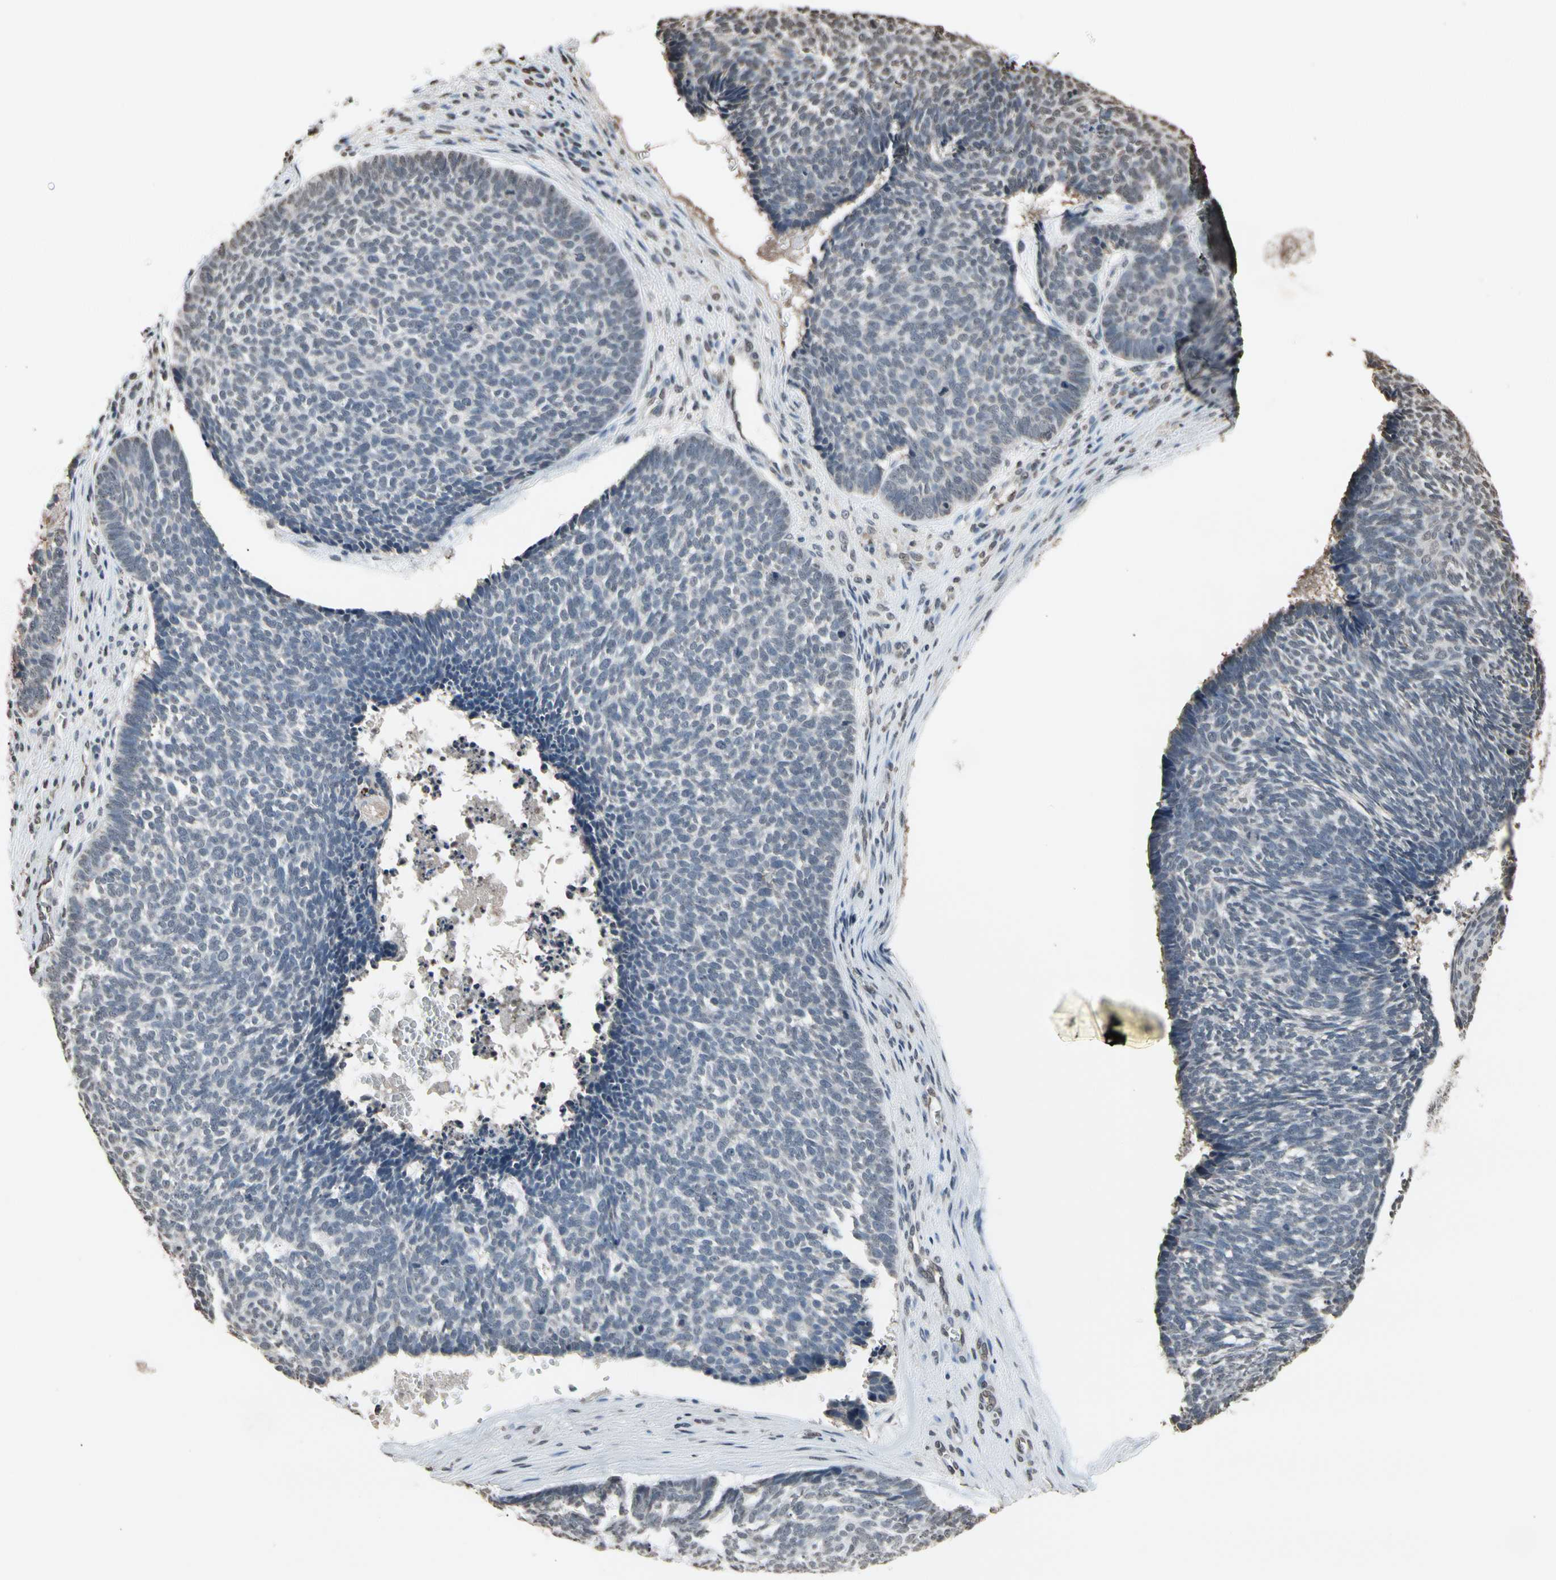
{"staining": {"intensity": "negative", "quantity": "none", "location": "none"}, "tissue": "skin cancer", "cell_type": "Tumor cells", "image_type": "cancer", "snomed": [{"axis": "morphology", "description": "Basal cell carcinoma"}, {"axis": "topography", "description": "Skin"}], "caption": "Tumor cells are negative for brown protein staining in basal cell carcinoma (skin).", "gene": "HIPK2", "patient": {"sex": "male", "age": 84}}